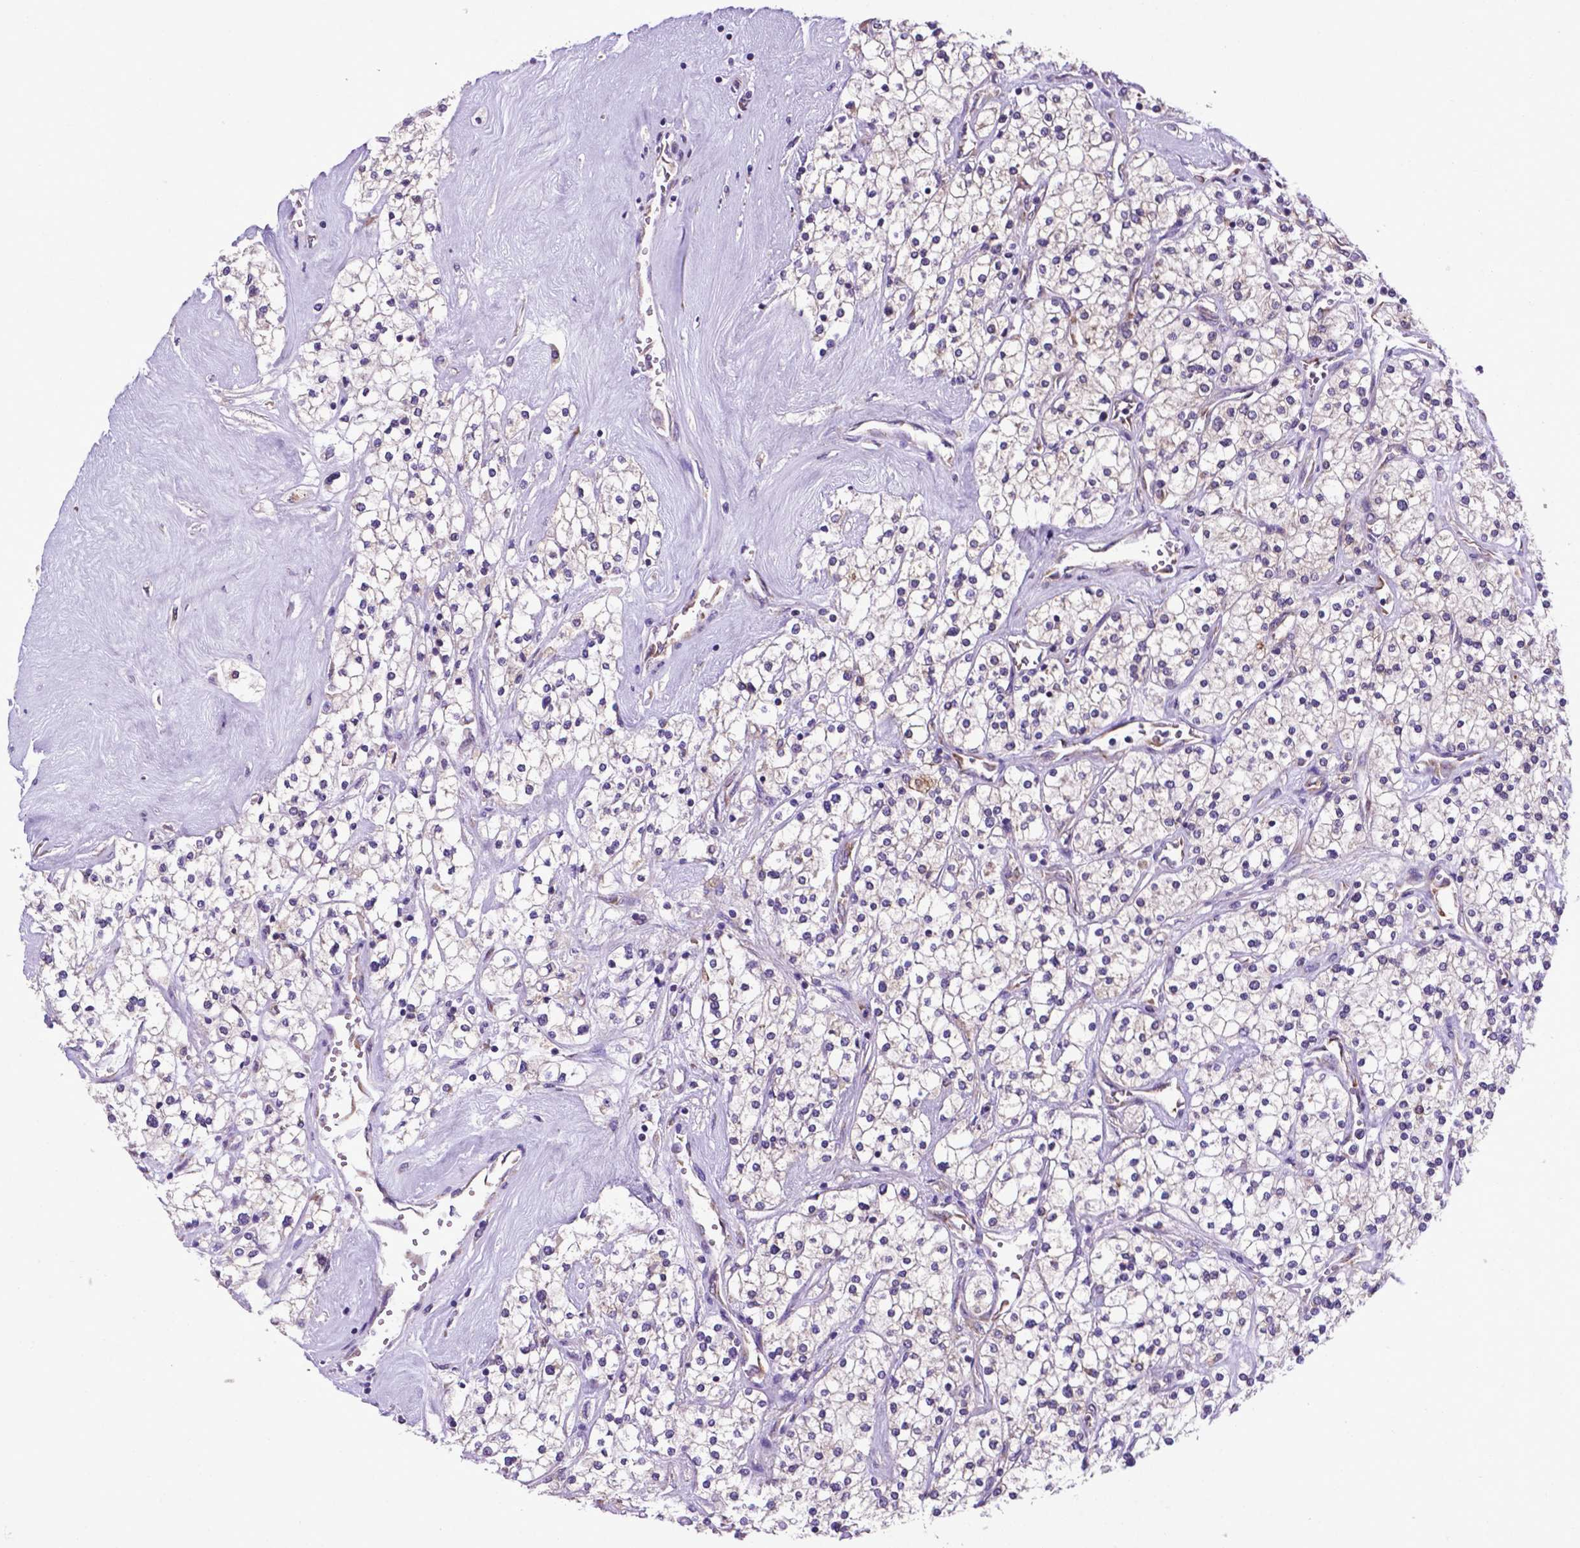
{"staining": {"intensity": "negative", "quantity": "none", "location": "none"}, "tissue": "renal cancer", "cell_type": "Tumor cells", "image_type": "cancer", "snomed": [{"axis": "morphology", "description": "Adenocarcinoma, NOS"}, {"axis": "topography", "description": "Kidney"}], "caption": "An IHC photomicrograph of adenocarcinoma (renal) is shown. There is no staining in tumor cells of adenocarcinoma (renal).", "gene": "WDR83OS", "patient": {"sex": "male", "age": 80}}